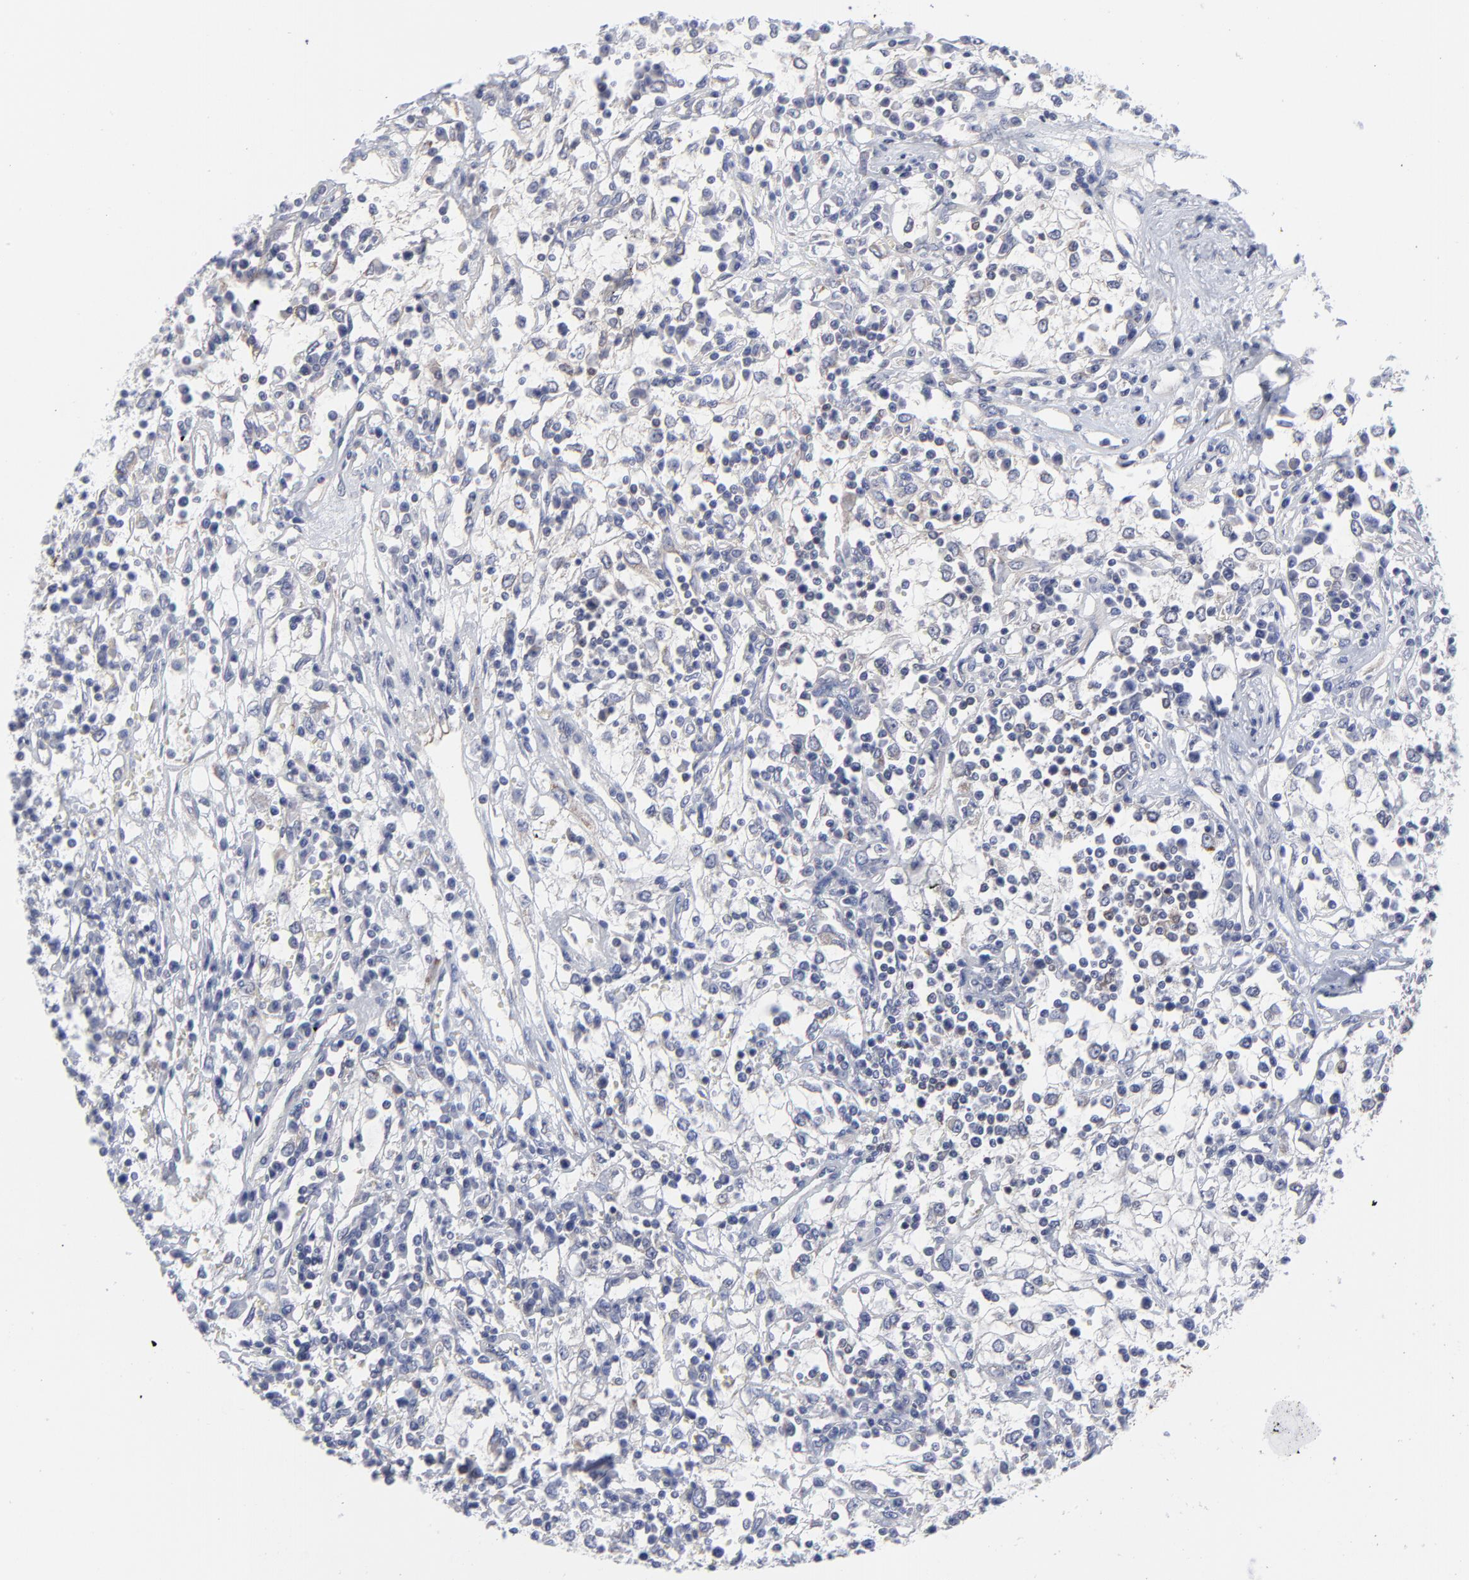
{"staining": {"intensity": "negative", "quantity": "none", "location": "none"}, "tissue": "renal cancer", "cell_type": "Tumor cells", "image_type": "cancer", "snomed": [{"axis": "morphology", "description": "Adenocarcinoma, NOS"}, {"axis": "topography", "description": "Kidney"}], "caption": "High power microscopy histopathology image of an immunohistochemistry photomicrograph of renal cancer, revealing no significant staining in tumor cells.", "gene": "NFKBIA", "patient": {"sex": "male", "age": 82}}